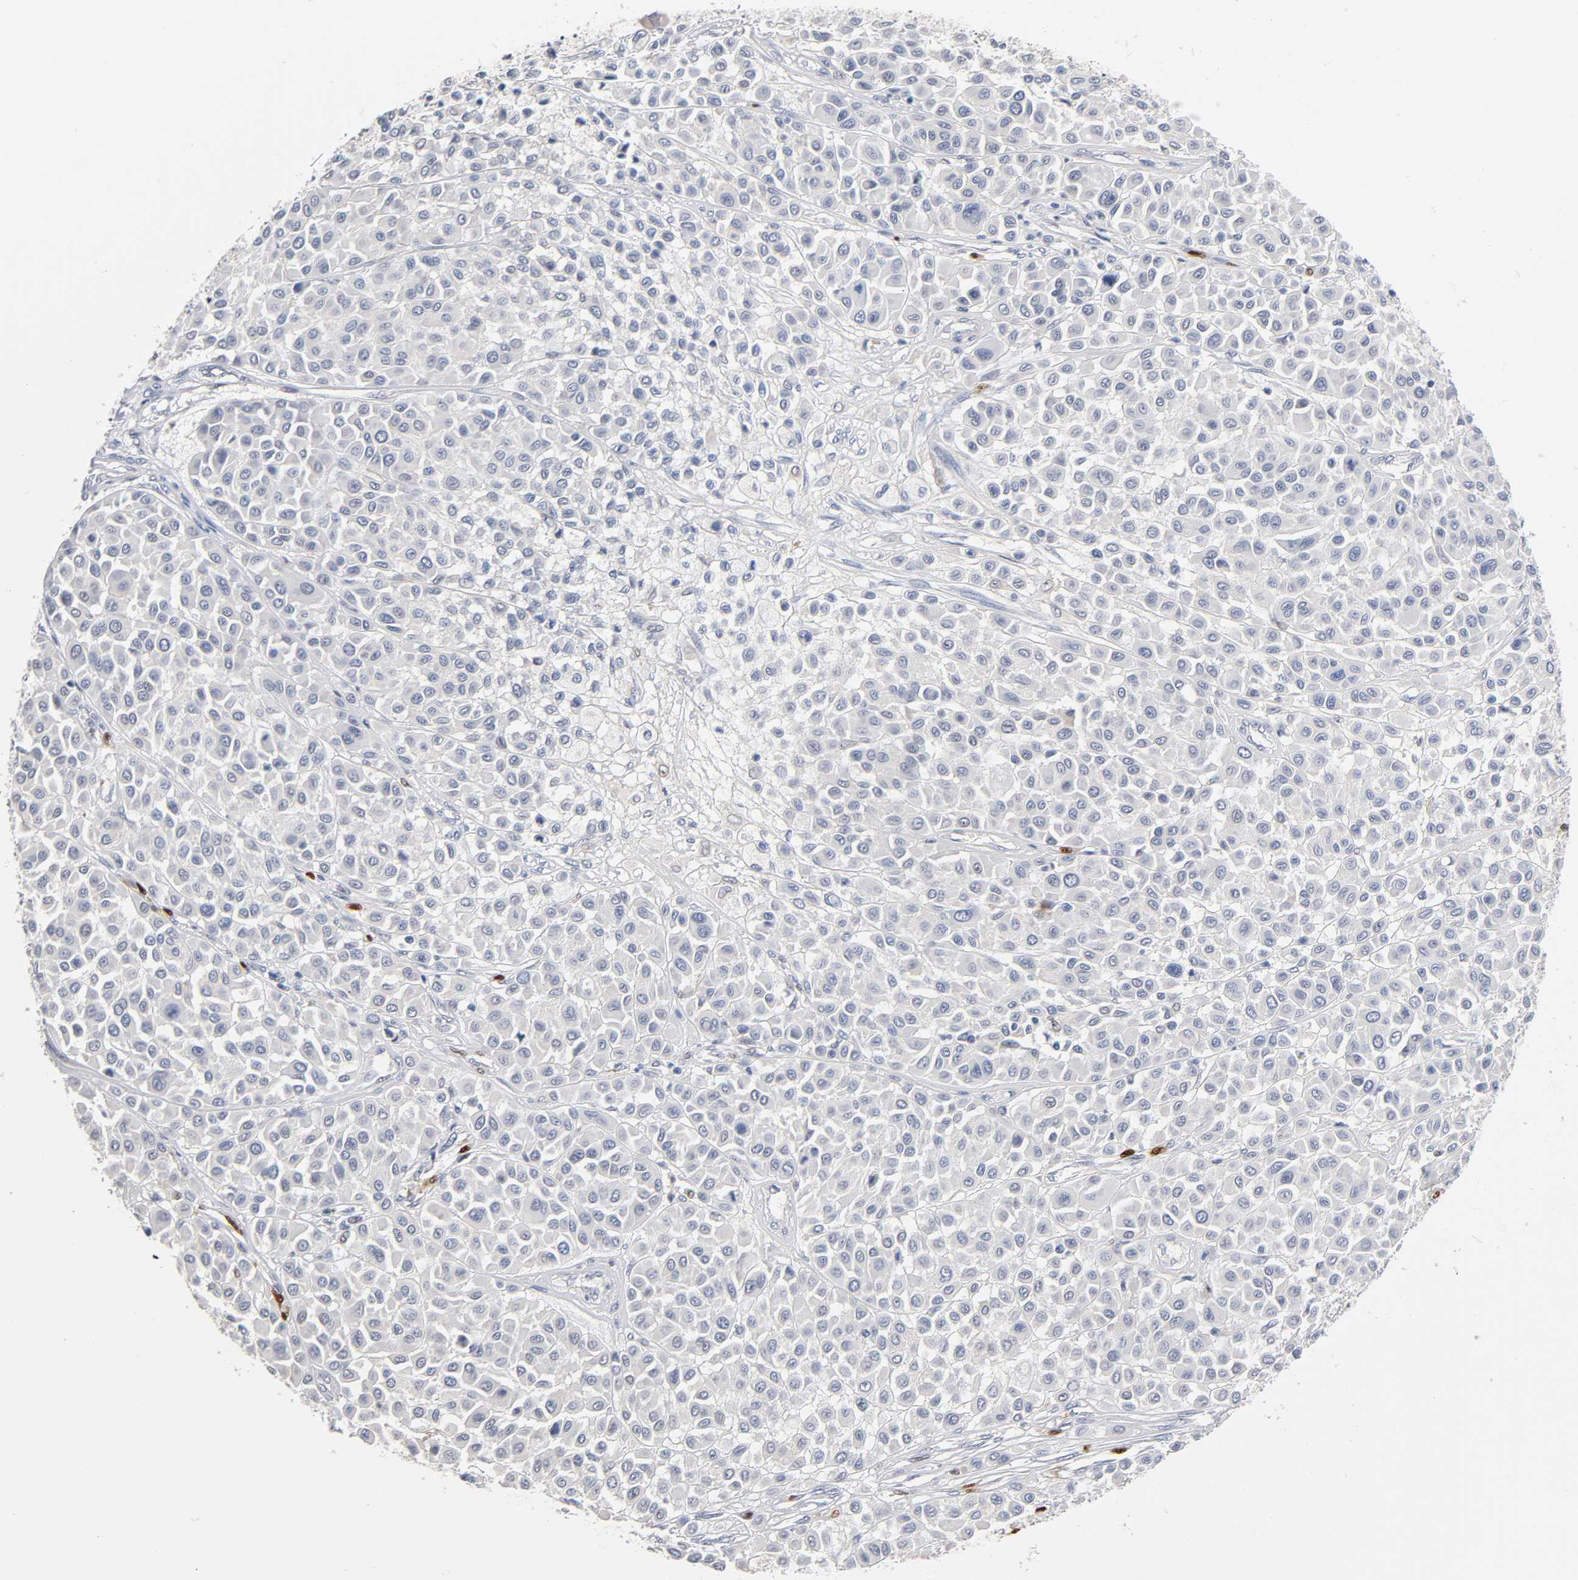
{"staining": {"intensity": "negative", "quantity": "none", "location": "none"}, "tissue": "melanoma", "cell_type": "Tumor cells", "image_type": "cancer", "snomed": [{"axis": "morphology", "description": "Malignant melanoma, Metastatic site"}, {"axis": "topography", "description": "Soft tissue"}], "caption": "A histopathology image of human malignant melanoma (metastatic site) is negative for staining in tumor cells.", "gene": "NFATC1", "patient": {"sex": "male", "age": 41}}